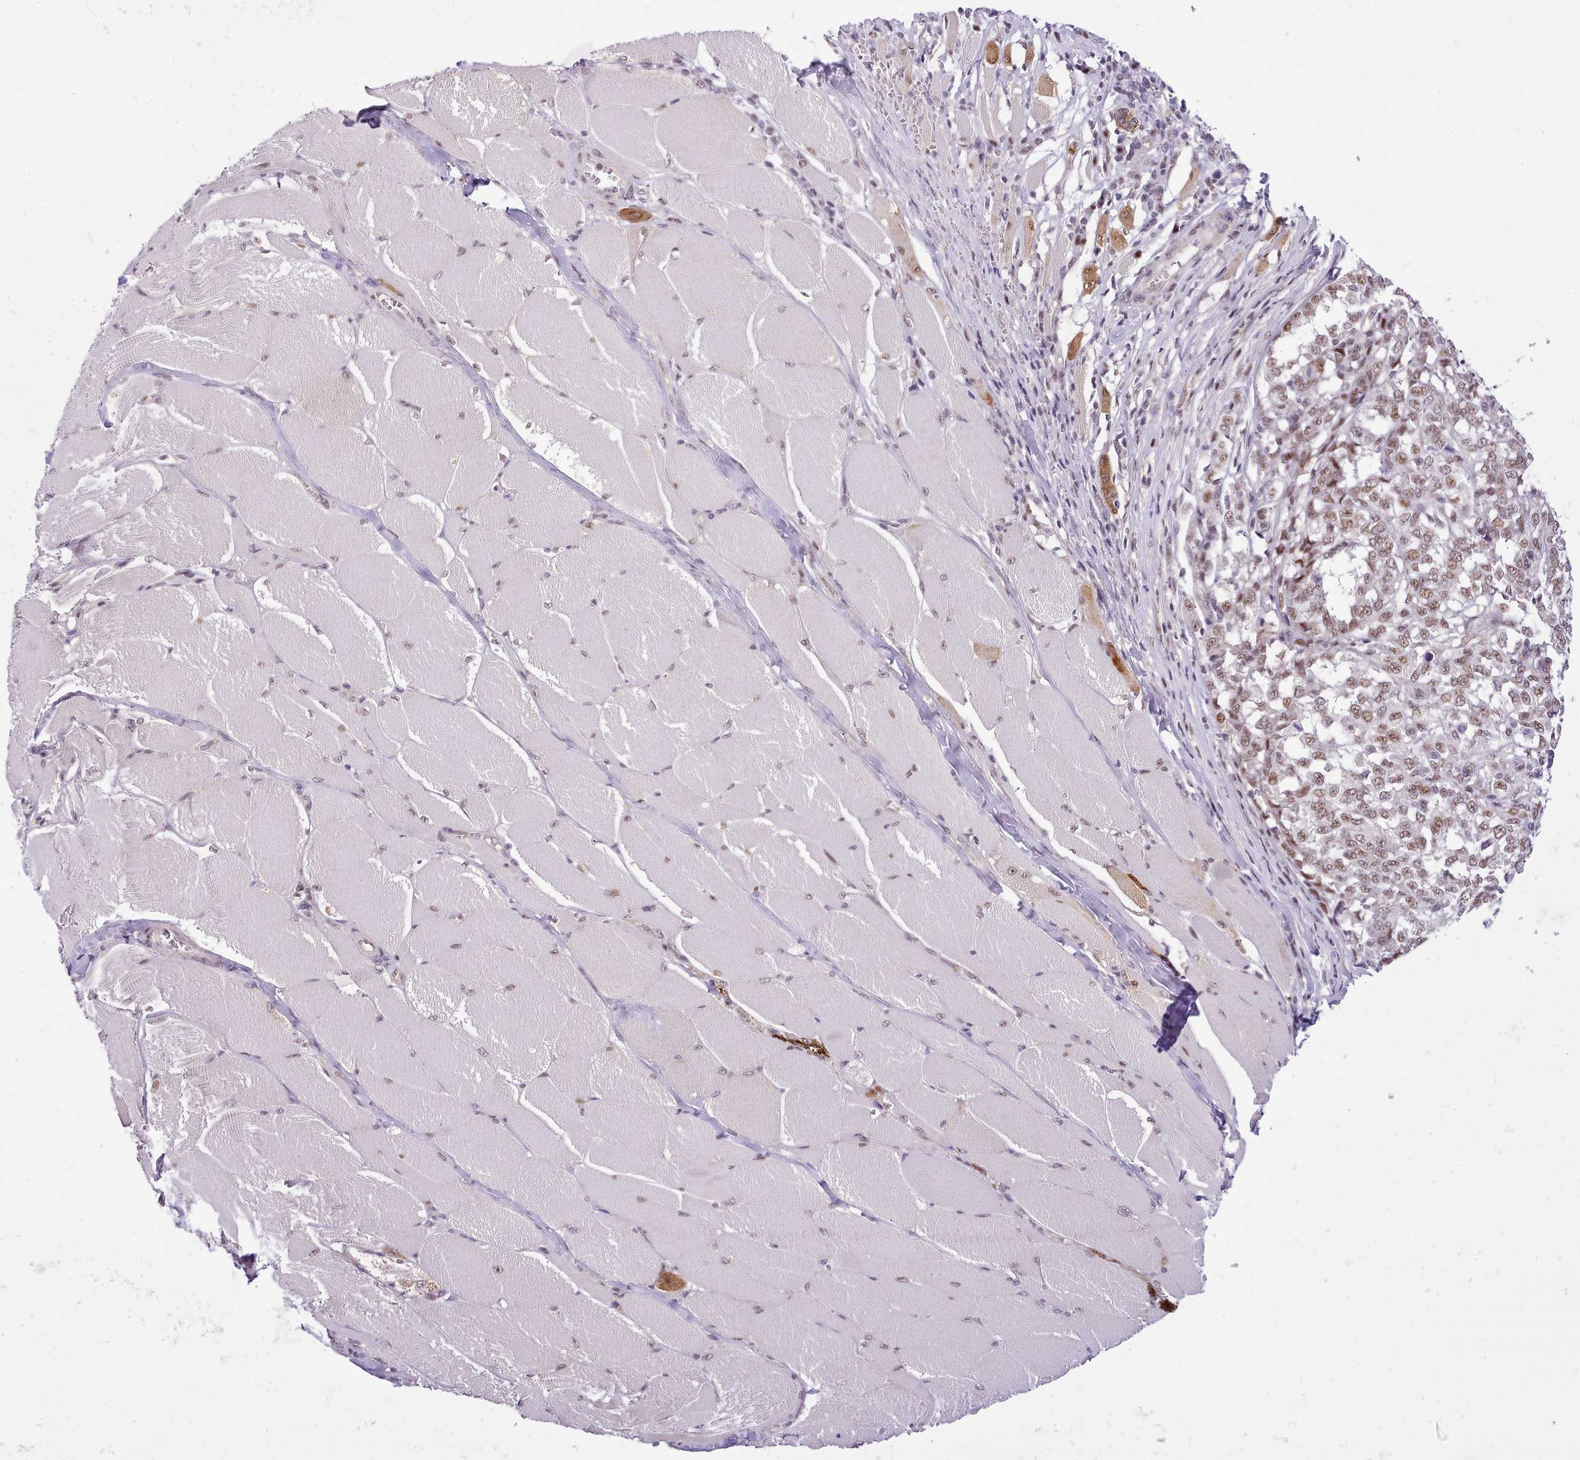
{"staining": {"intensity": "moderate", "quantity": ">75%", "location": "nuclear"}, "tissue": "melanoma", "cell_type": "Tumor cells", "image_type": "cancer", "snomed": [{"axis": "morphology", "description": "Malignant melanoma, NOS"}, {"axis": "topography", "description": "Skin"}], "caption": "Protein expression by immunohistochemistry (IHC) exhibits moderate nuclear staining in approximately >75% of tumor cells in malignant melanoma. The staining was performed using DAB (3,3'-diaminobenzidine), with brown indicating positive protein expression. Nuclei are stained blue with hematoxylin.", "gene": "HOXB7", "patient": {"sex": "female", "age": 72}}